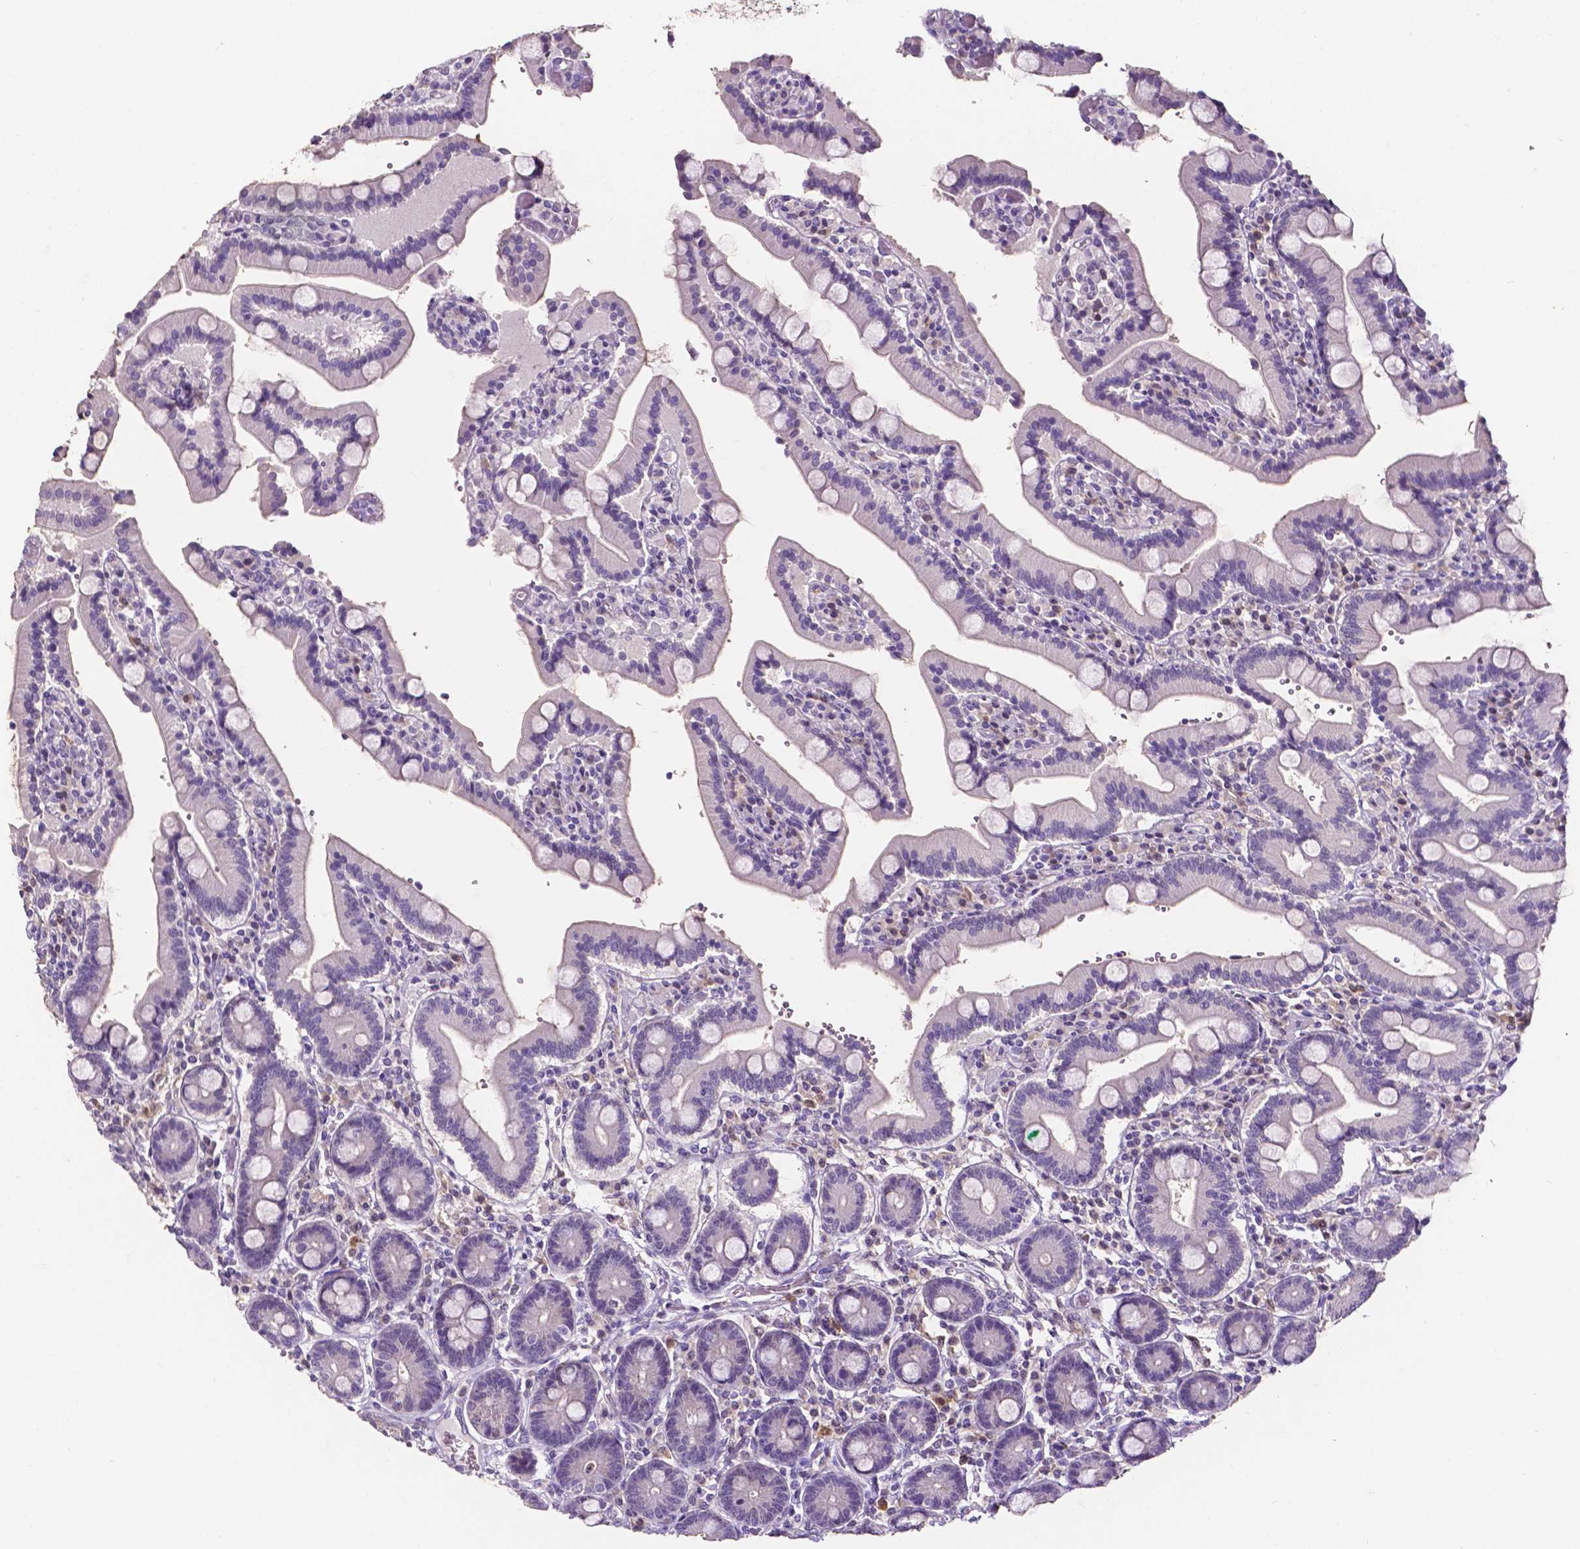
{"staining": {"intensity": "negative", "quantity": "none", "location": "none"}, "tissue": "duodenum", "cell_type": "Glandular cells", "image_type": "normal", "snomed": [{"axis": "morphology", "description": "Normal tissue, NOS"}, {"axis": "topography", "description": "Duodenum"}], "caption": "There is no significant positivity in glandular cells of duodenum. The staining is performed using DAB (3,3'-diaminobenzidine) brown chromogen with nuclei counter-stained in using hematoxylin.", "gene": "PSAT1", "patient": {"sex": "female", "age": 62}}